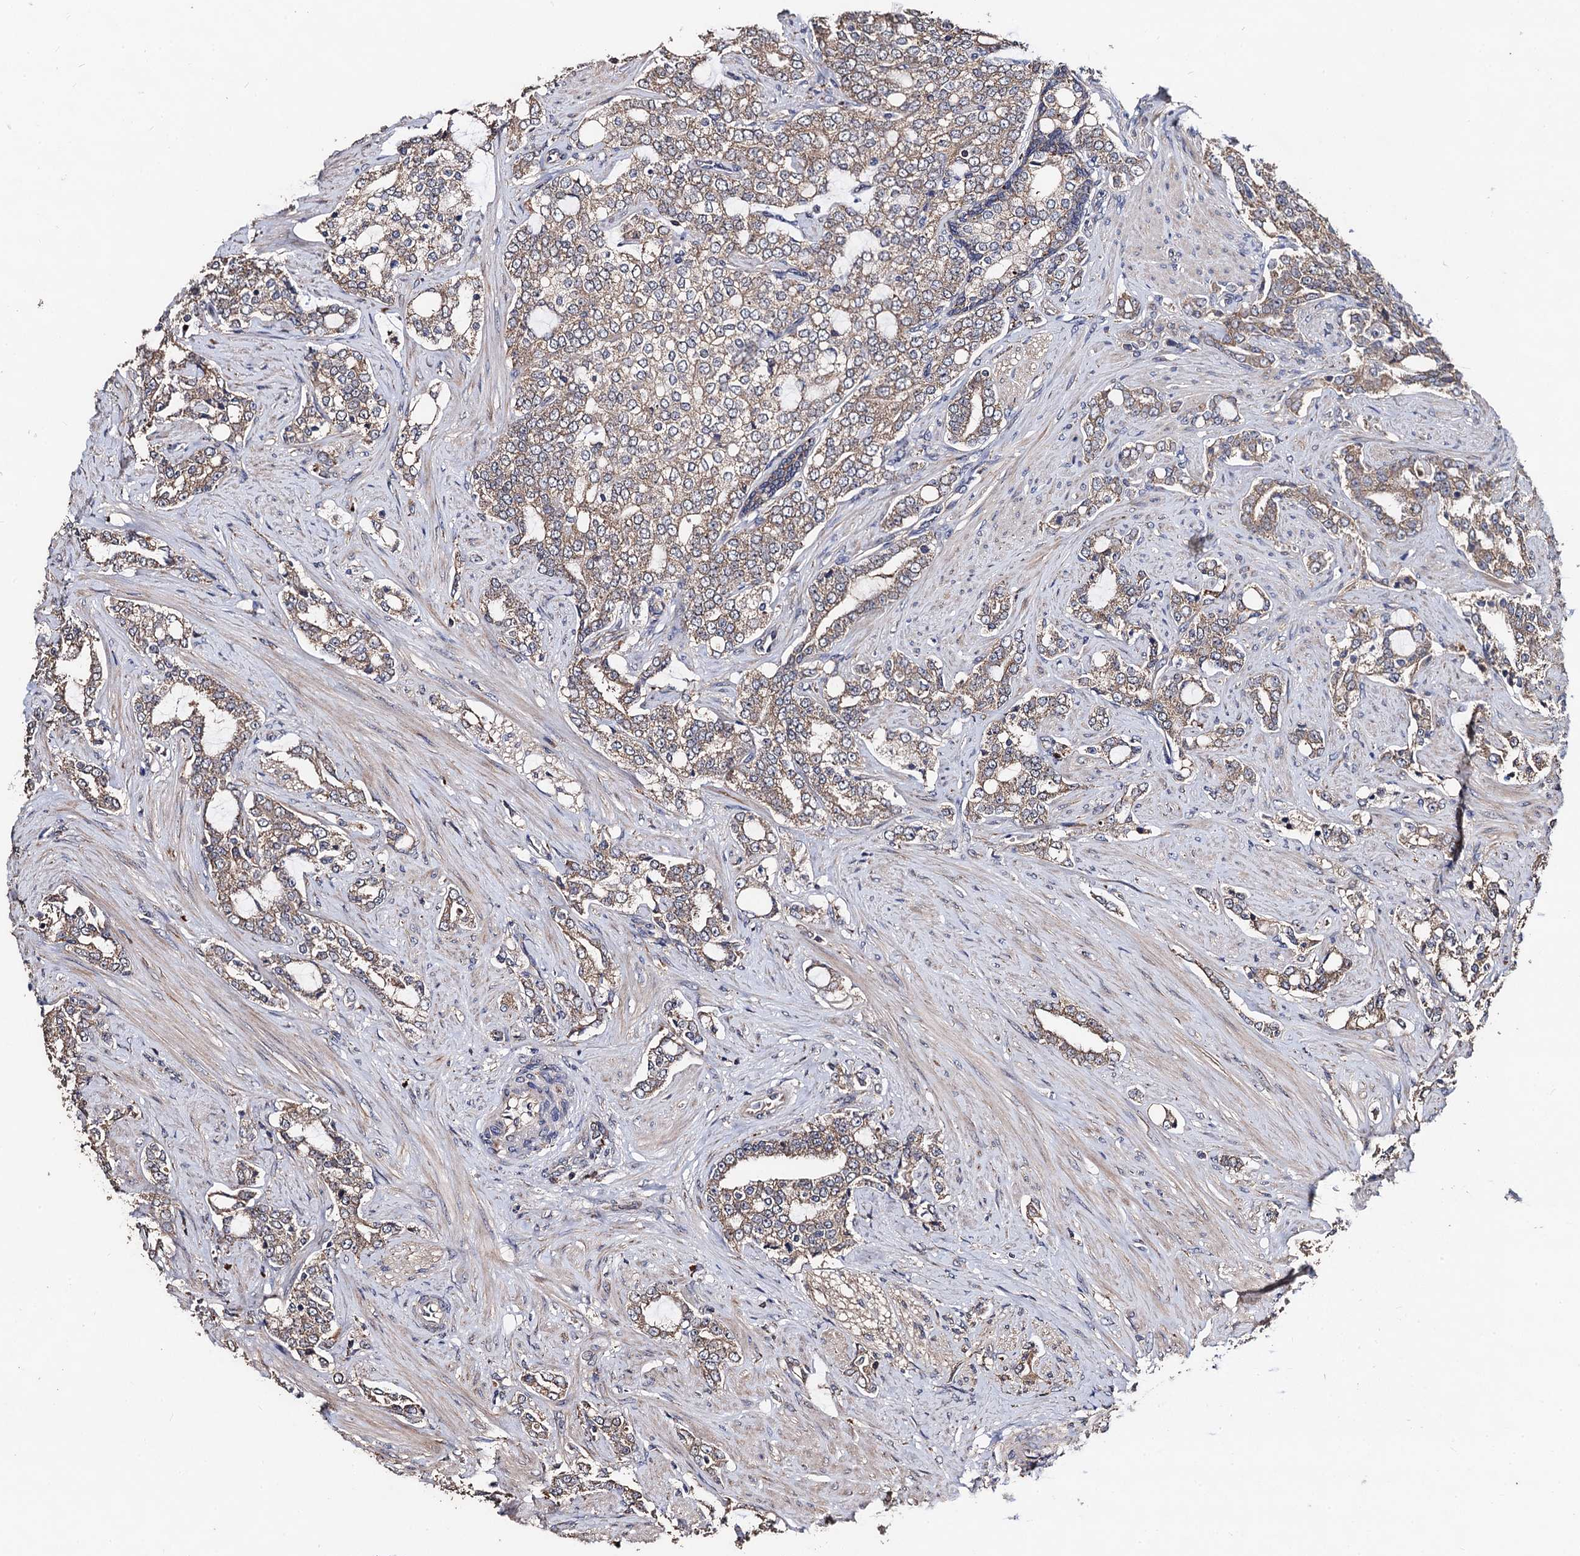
{"staining": {"intensity": "moderate", "quantity": "25%-75%", "location": "cytoplasmic/membranous"}, "tissue": "prostate cancer", "cell_type": "Tumor cells", "image_type": "cancer", "snomed": [{"axis": "morphology", "description": "Adenocarcinoma, High grade"}, {"axis": "topography", "description": "Prostate"}], "caption": "High-grade adenocarcinoma (prostate) stained with DAB immunohistochemistry demonstrates medium levels of moderate cytoplasmic/membranous positivity in approximately 25%-75% of tumor cells. The staining was performed using DAB (3,3'-diaminobenzidine) to visualize the protein expression in brown, while the nuclei were stained in blue with hematoxylin (Magnification: 20x).", "gene": "PPTC7", "patient": {"sex": "male", "age": 64}}